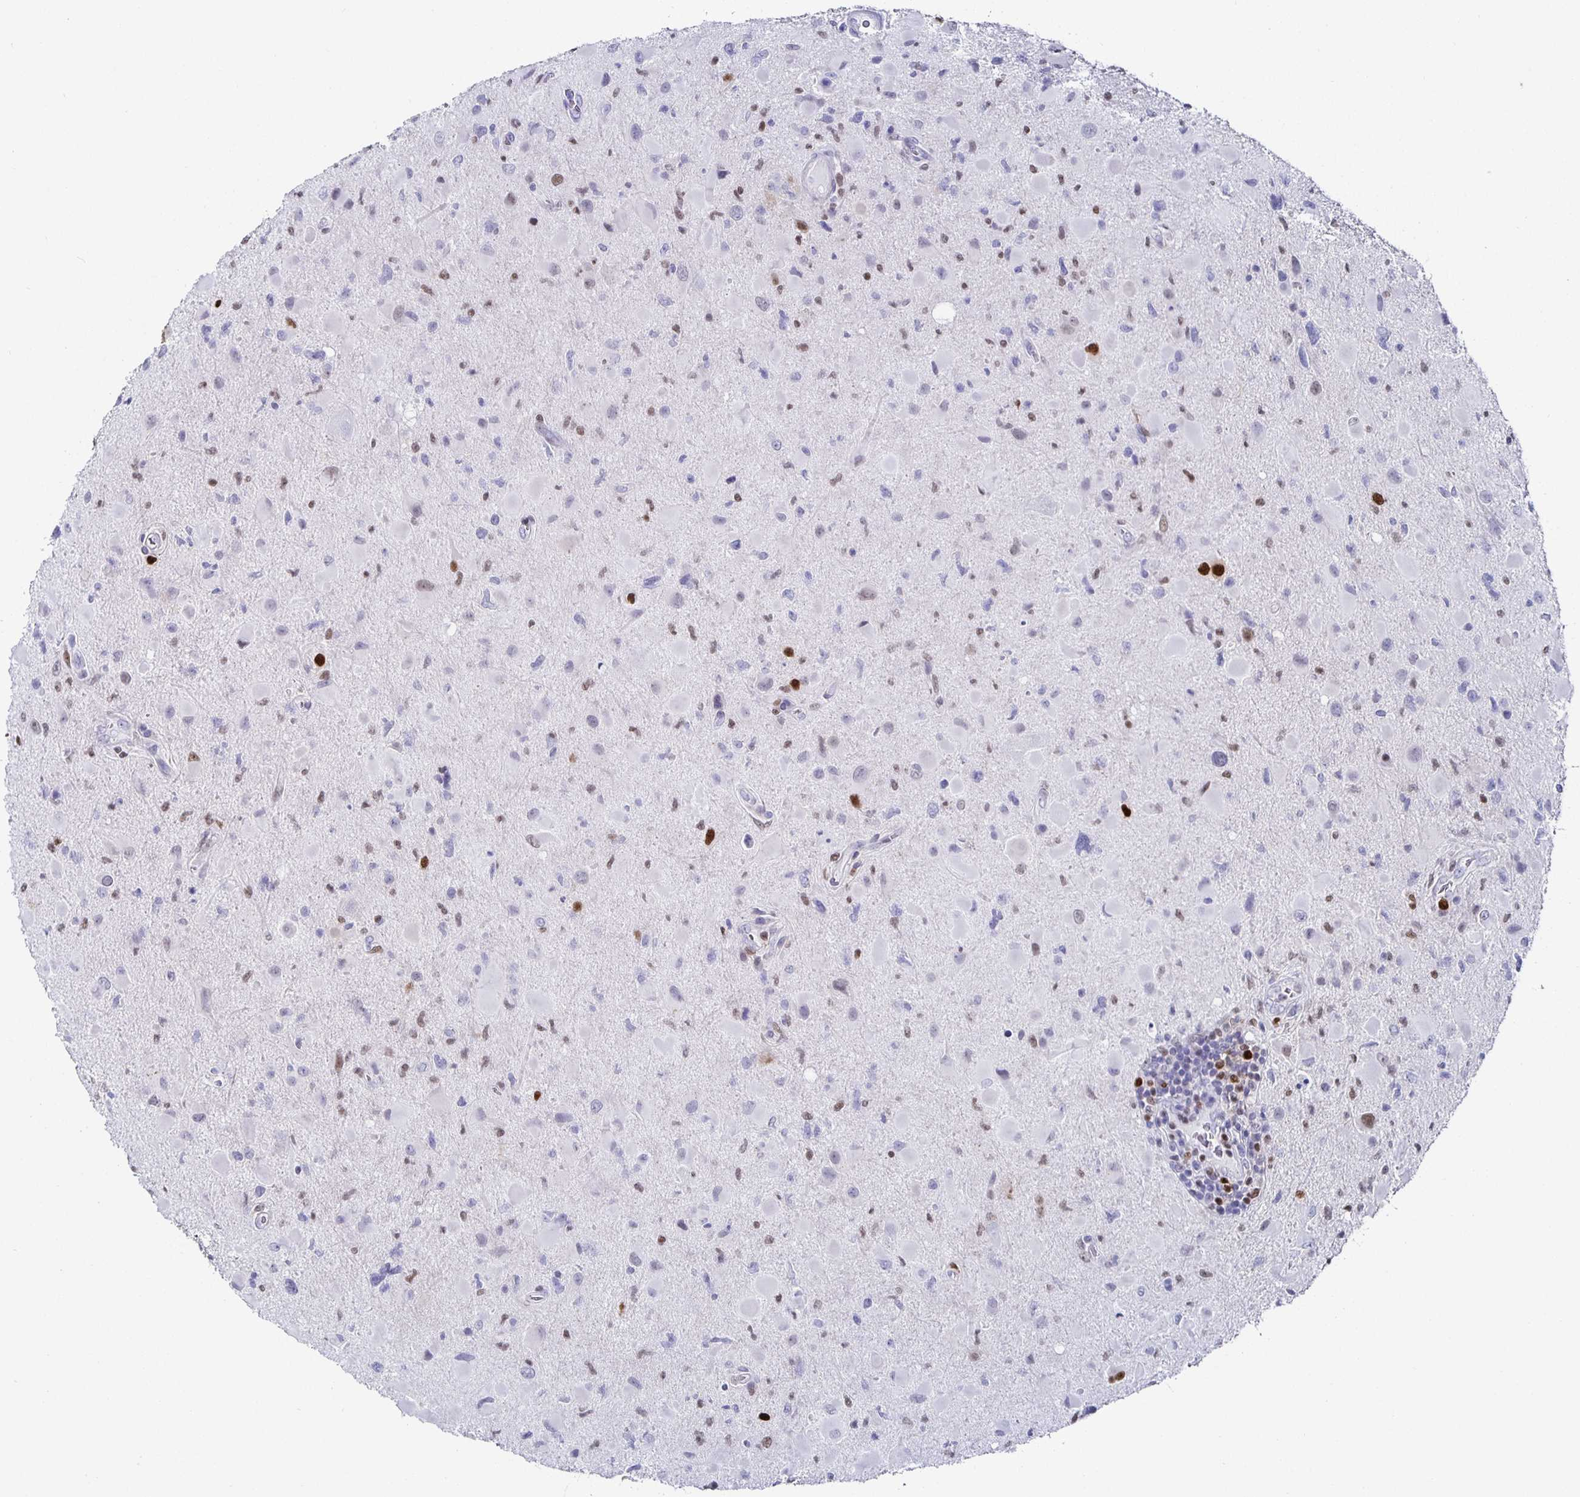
{"staining": {"intensity": "weak", "quantity": "<25%", "location": "nuclear"}, "tissue": "glioma", "cell_type": "Tumor cells", "image_type": "cancer", "snomed": [{"axis": "morphology", "description": "Glioma, malignant, Low grade"}, {"axis": "topography", "description": "Brain"}], "caption": "Malignant glioma (low-grade) was stained to show a protein in brown. There is no significant expression in tumor cells.", "gene": "RUNX2", "patient": {"sex": "female", "age": 32}}